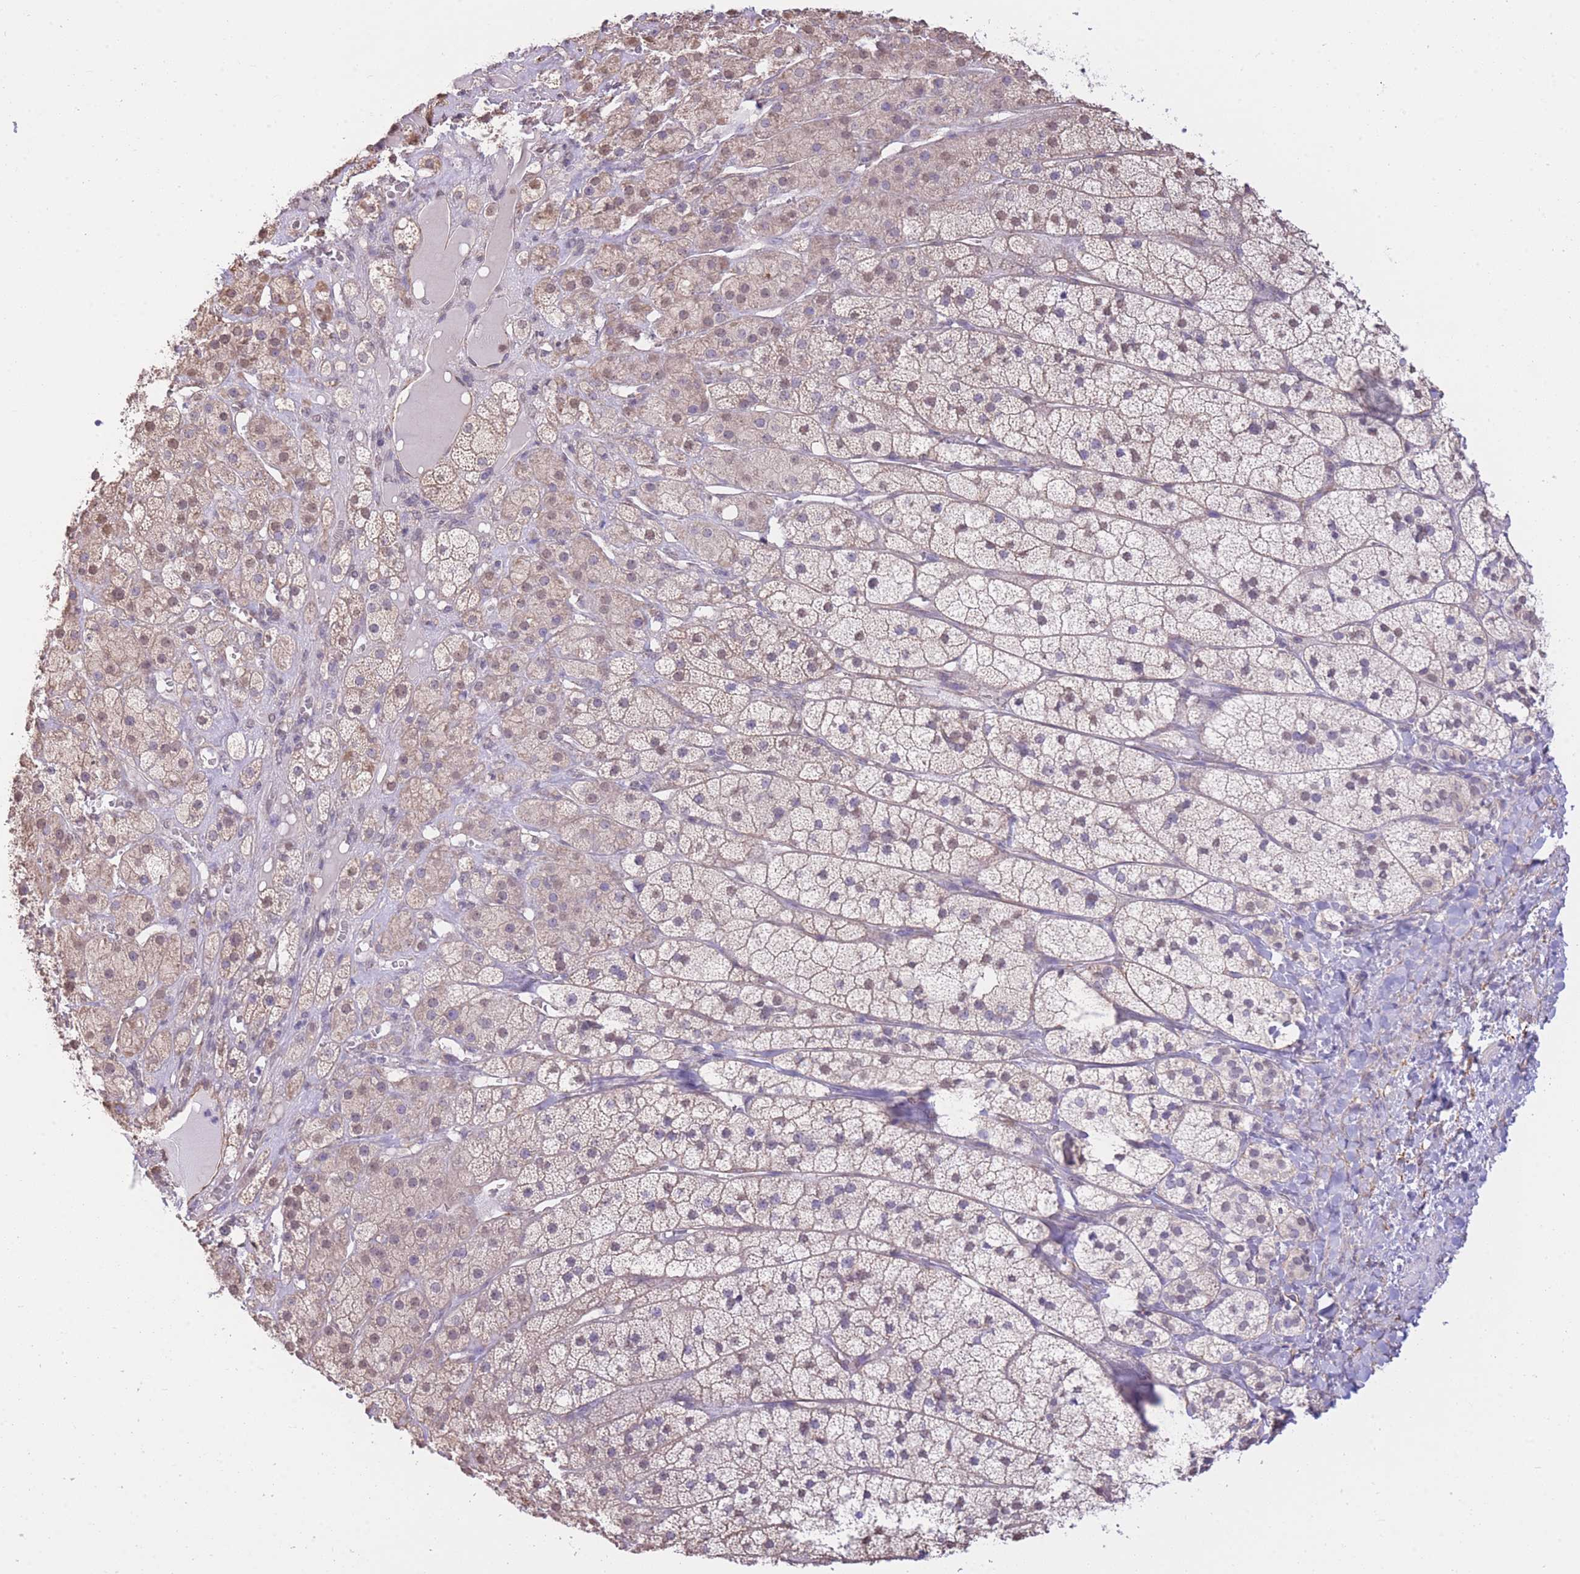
{"staining": {"intensity": "weak", "quantity": "25%-75%", "location": "cytoplasmic/membranous"}, "tissue": "adrenal gland", "cell_type": "Glandular cells", "image_type": "normal", "snomed": [{"axis": "morphology", "description": "Normal tissue, NOS"}, {"axis": "topography", "description": "Adrenal gland"}], "caption": "Protein positivity by immunohistochemistry exhibits weak cytoplasmic/membranous positivity in approximately 25%-75% of glandular cells in unremarkable adrenal gland.", "gene": "PSG11", "patient": {"sex": "female", "age": 52}}